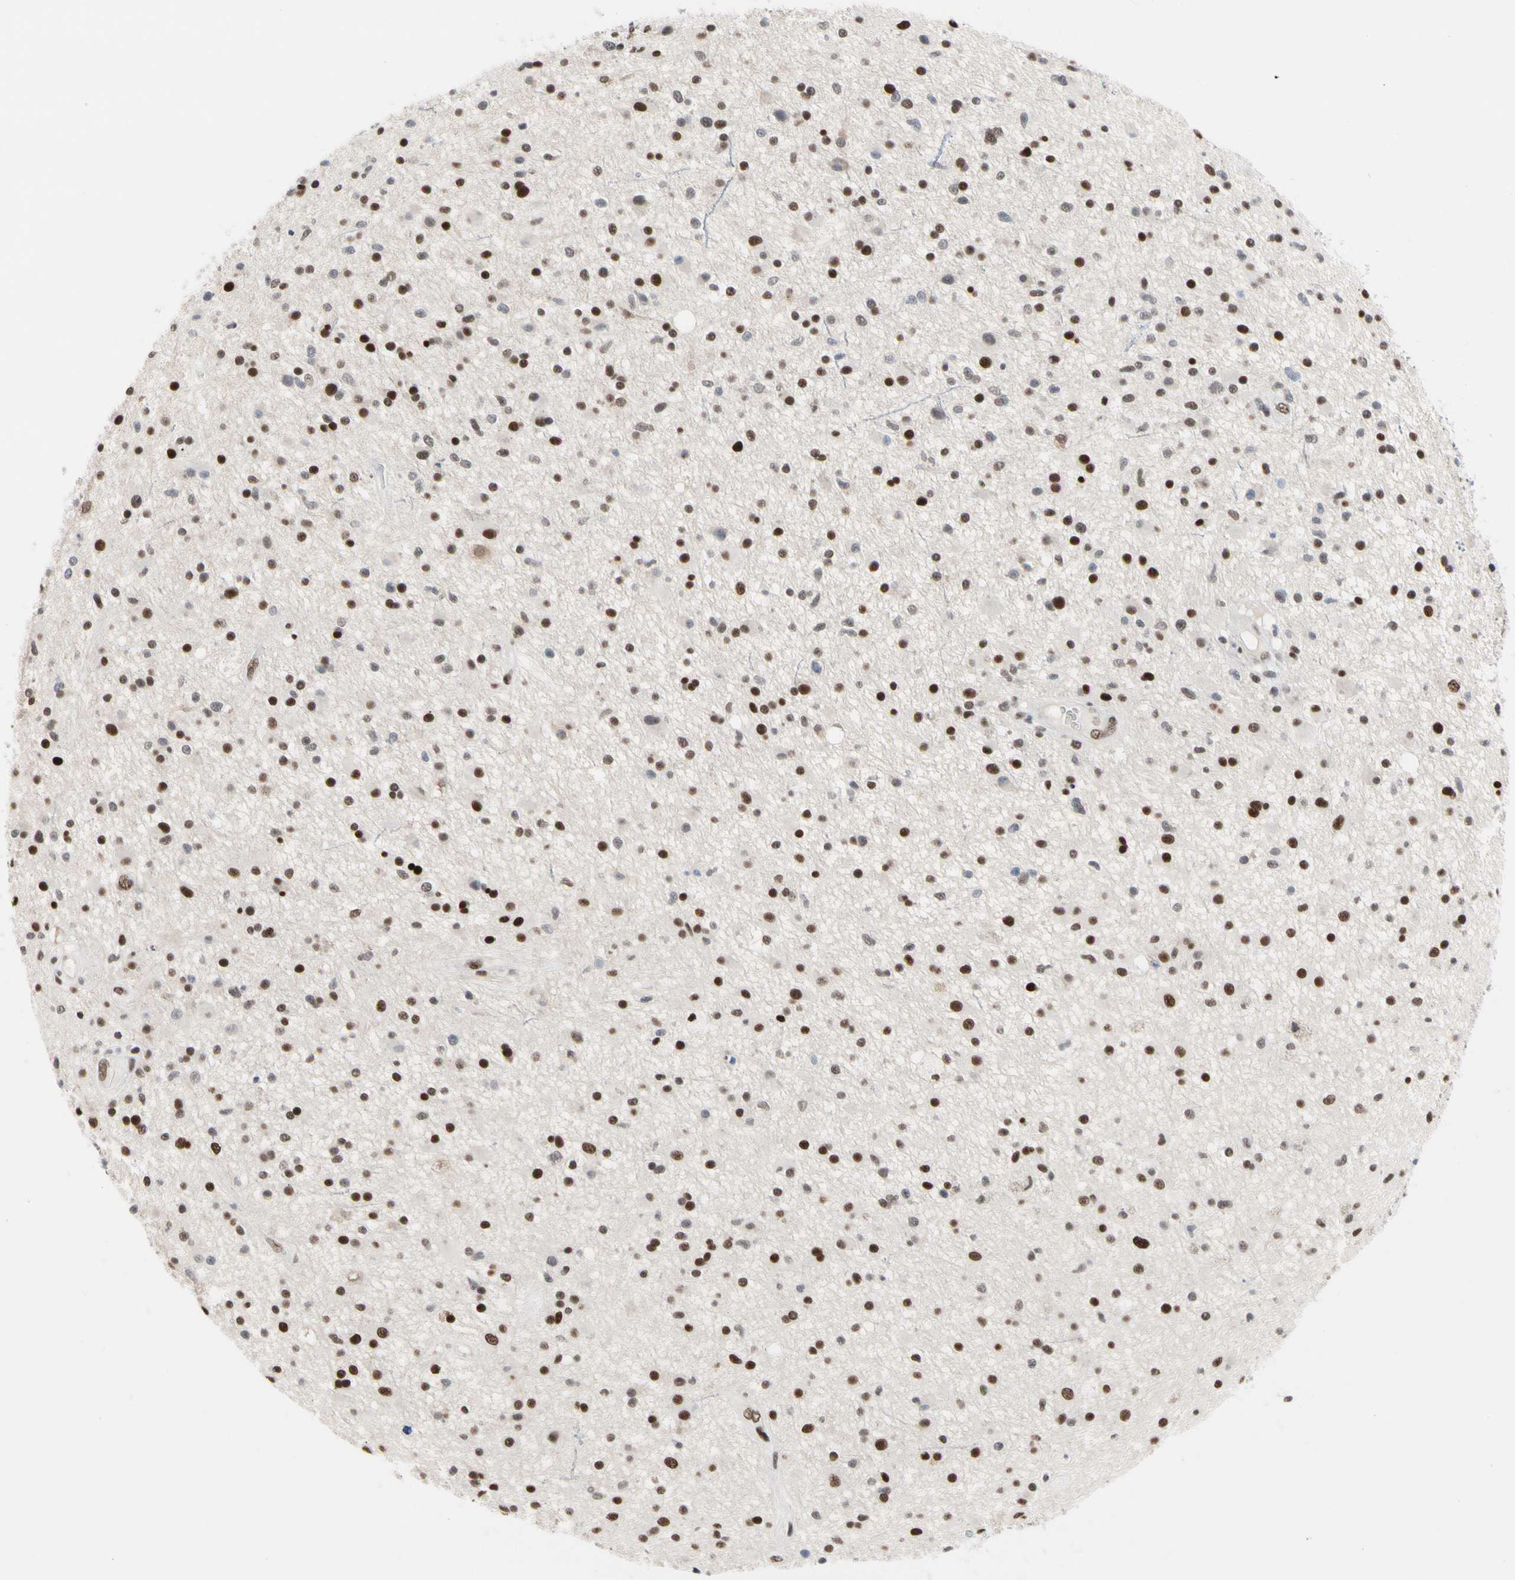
{"staining": {"intensity": "strong", "quantity": ">75%", "location": "nuclear"}, "tissue": "glioma", "cell_type": "Tumor cells", "image_type": "cancer", "snomed": [{"axis": "morphology", "description": "Glioma, malignant, High grade"}, {"axis": "topography", "description": "Brain"}], "caption": "A histopathology image of high-grade glioma (malignant) stained for a protein reveals strong nuclear brown staining in tumor cells.", "gene": "FAM98B", "patient": {"sex": "male", "age": 33}}